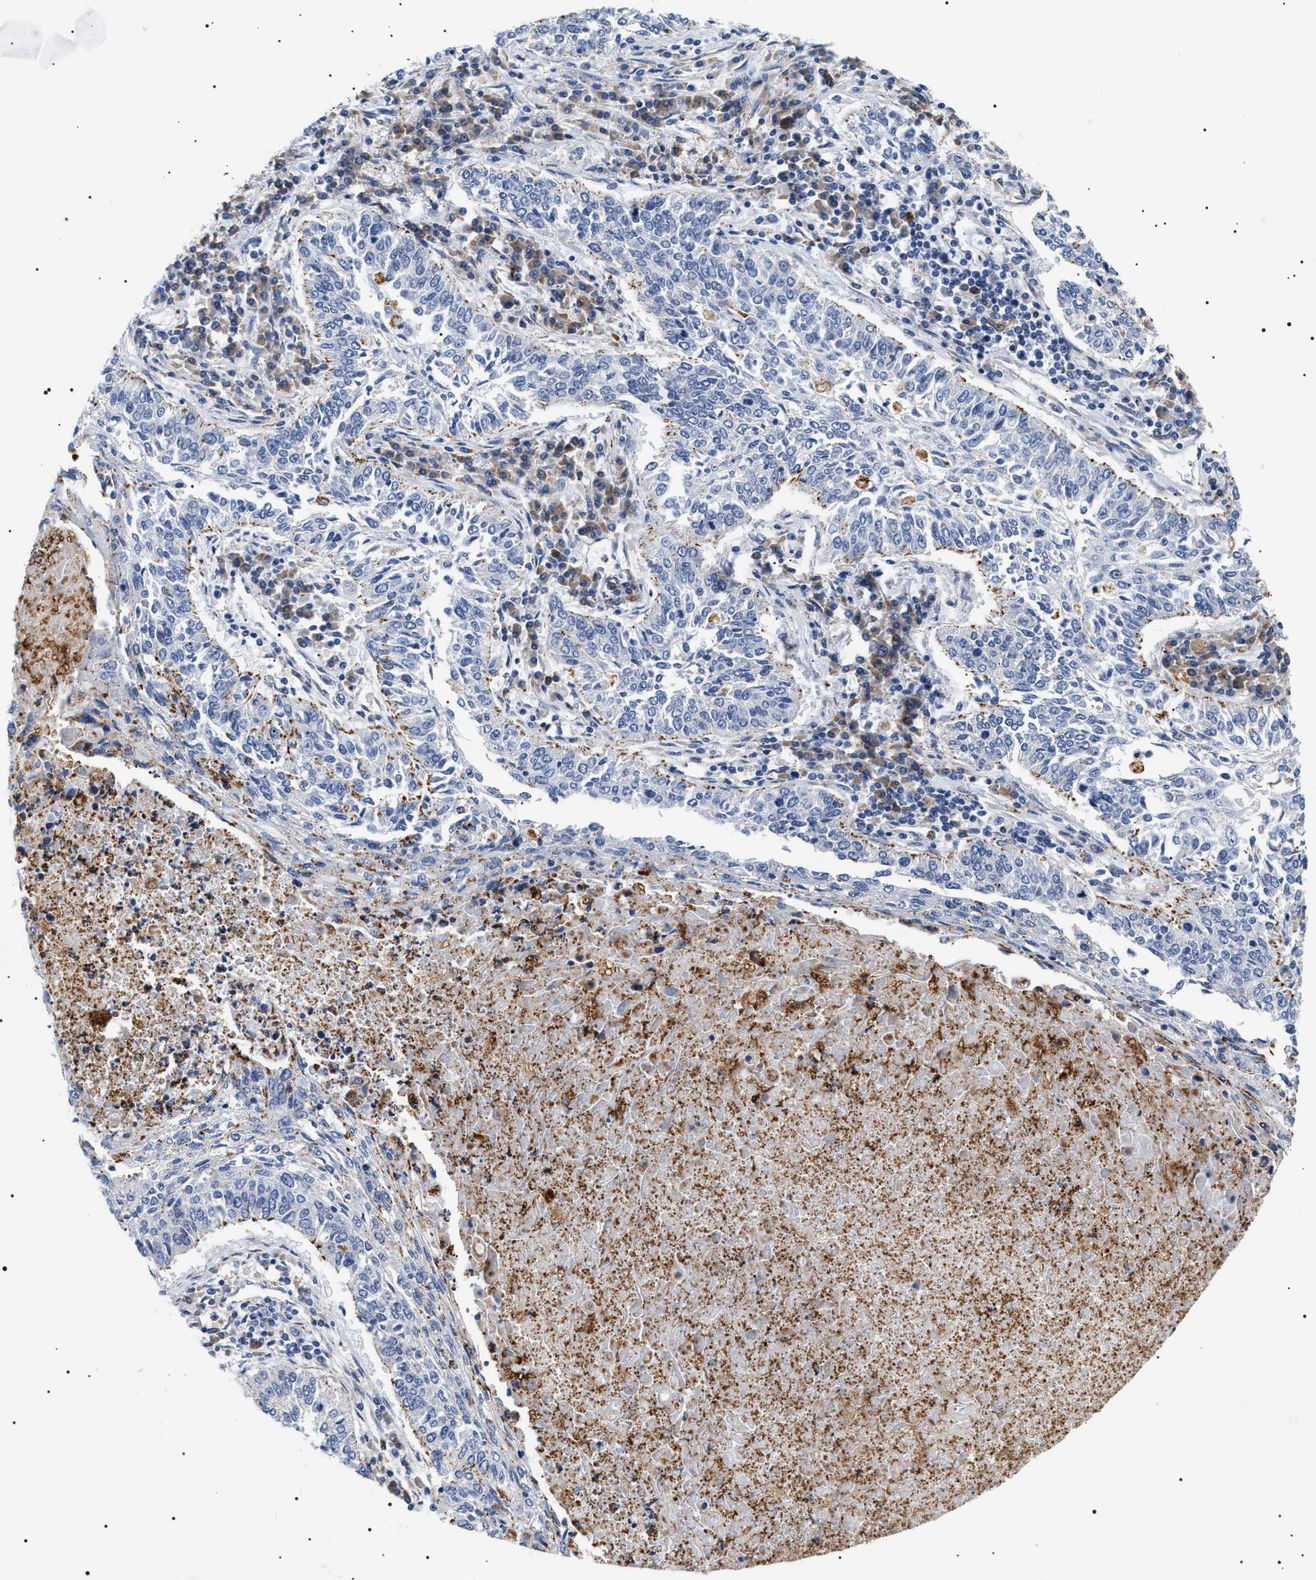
{"staining": {"intensity": "moderate", "quantity": "<25%", "location": "cytoplasmic/membranous"}, "tissue": "lung cancer", "cell_type": "Tumor cells", "image_type": "cancer", "snomed": [{"axis": "morphology", "description": "Normal tissue, NOS"}, {"axis": "morphology", "description": "Squamous cell carcinoma, NOS"}, {"axis": "topography", "description": "Cartilage tissue"}, {"axis": "topography", "description": "Bronchus"}, {"axis": "topography", "description": "Lung"}], "caption": "Immunohistochemistry (IHC) photomicrograph of neoplastic tissue: squamous cell carcinoma (lung) stained using immunohistochemistry displays low levels of moderate protein expression localized specifically in the cytoplasmic/membranous of tumor cells, appearing as a cytoplasmic/membranous brown color.", "gene": "HSD17B11", "patient": {"sex": "female", "age": 49}}